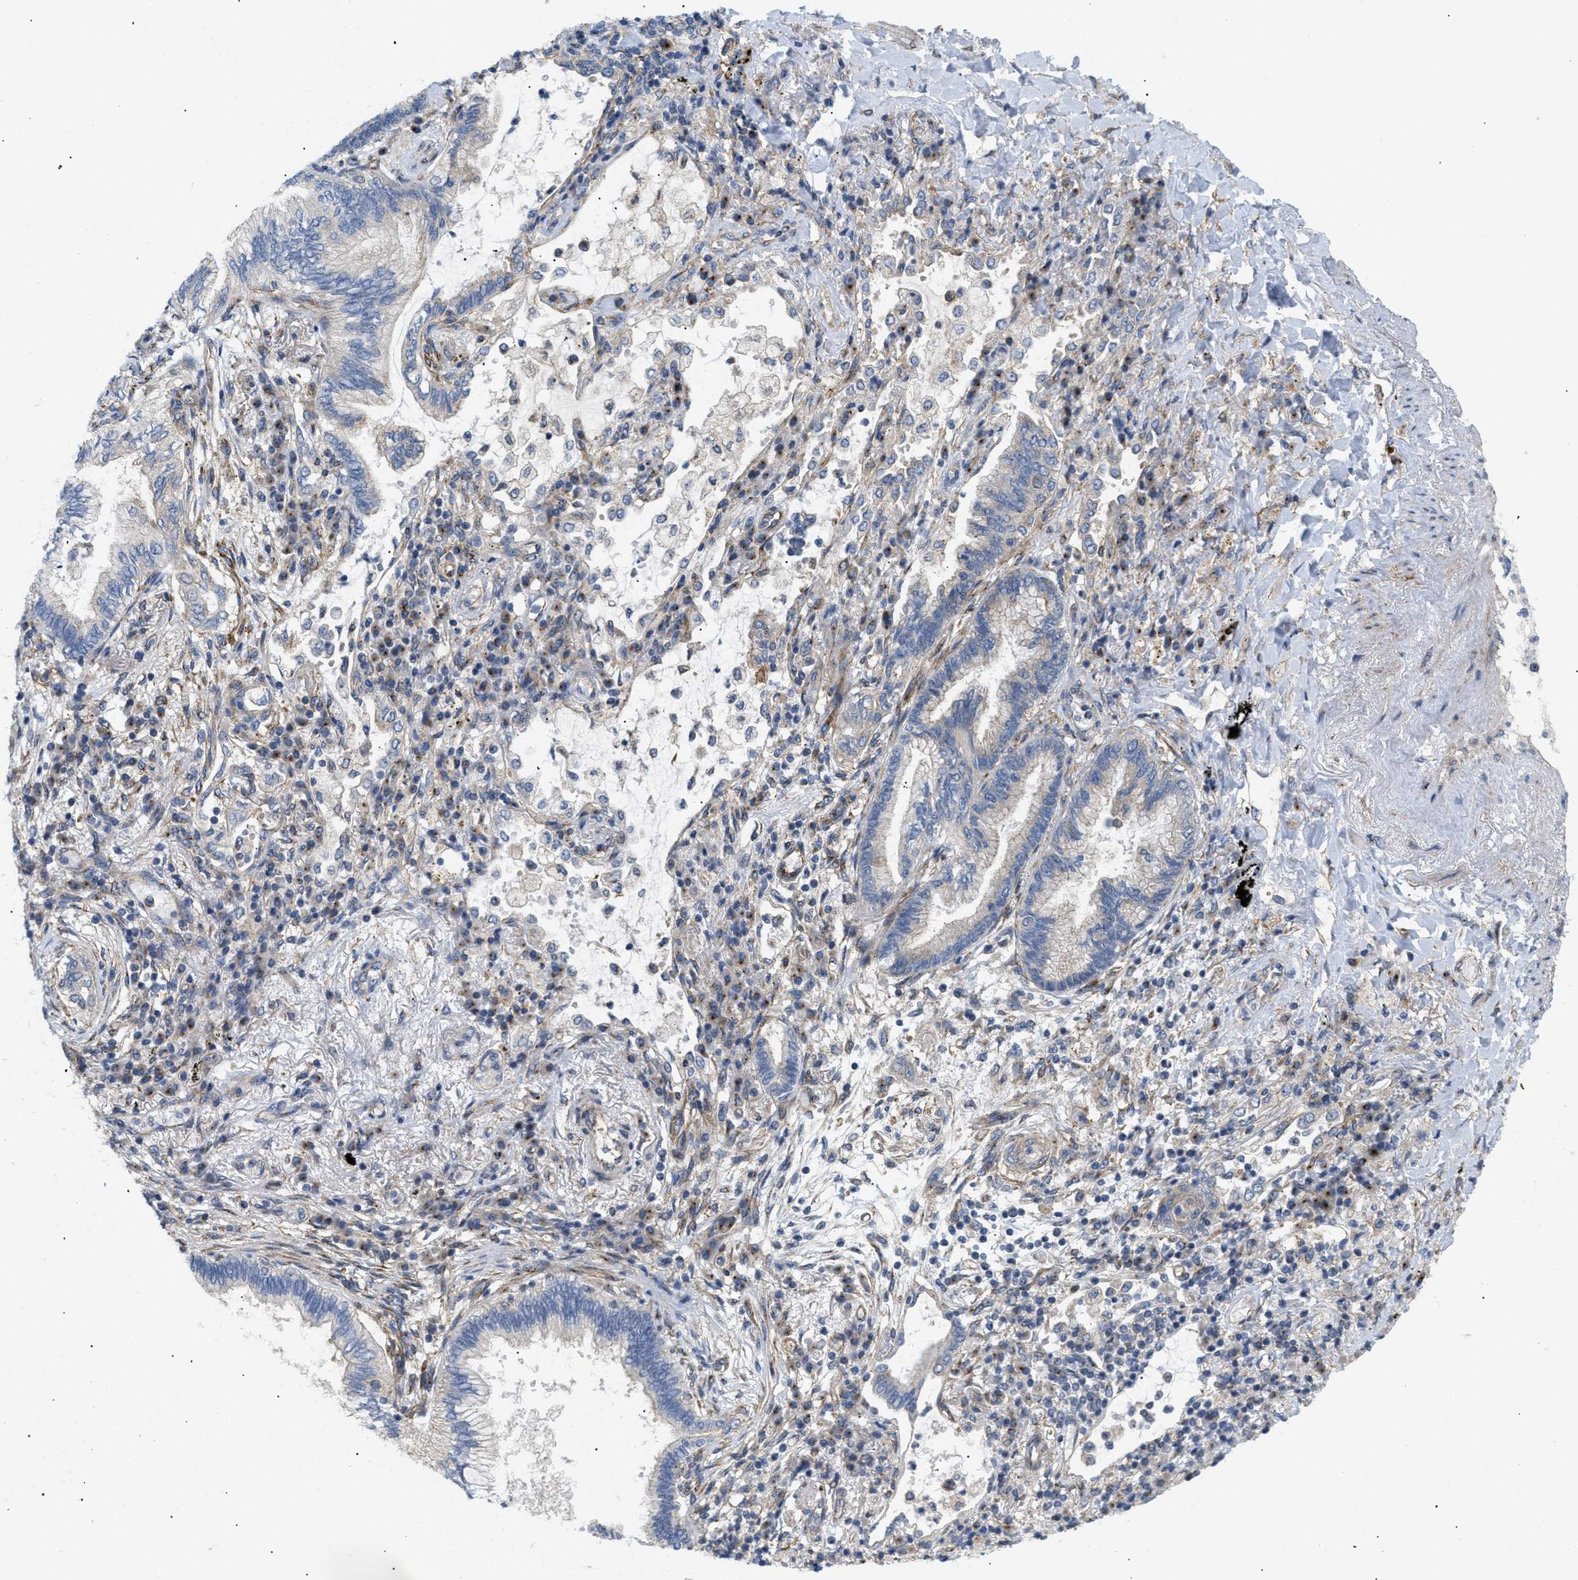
{"staining": {"intensity": "negative", "quantity": "none", "location": "none"}, "tissue": "lung cancer", "cell_type": "Tumor cells", "image_type": "cancer", "snomed": [{"axis": "morphology", "description": "Normal tissue, NOS"}, {"axis": "morphology", "description": "Adenocarcinoma, NOS"}, {"axis": "topography", "description": "Bronchus"}, {"axis": "topography", "description": "Lung"}], "caption": "Immunohistochemistry photomicrograph of human lung adenocarcinoma stained for a protein (brown), which shows no staining in tumor cells. Nuclei are stained in blue.", "gene": "DCTN4", "patient": {"sex": "female", "age": 70}}